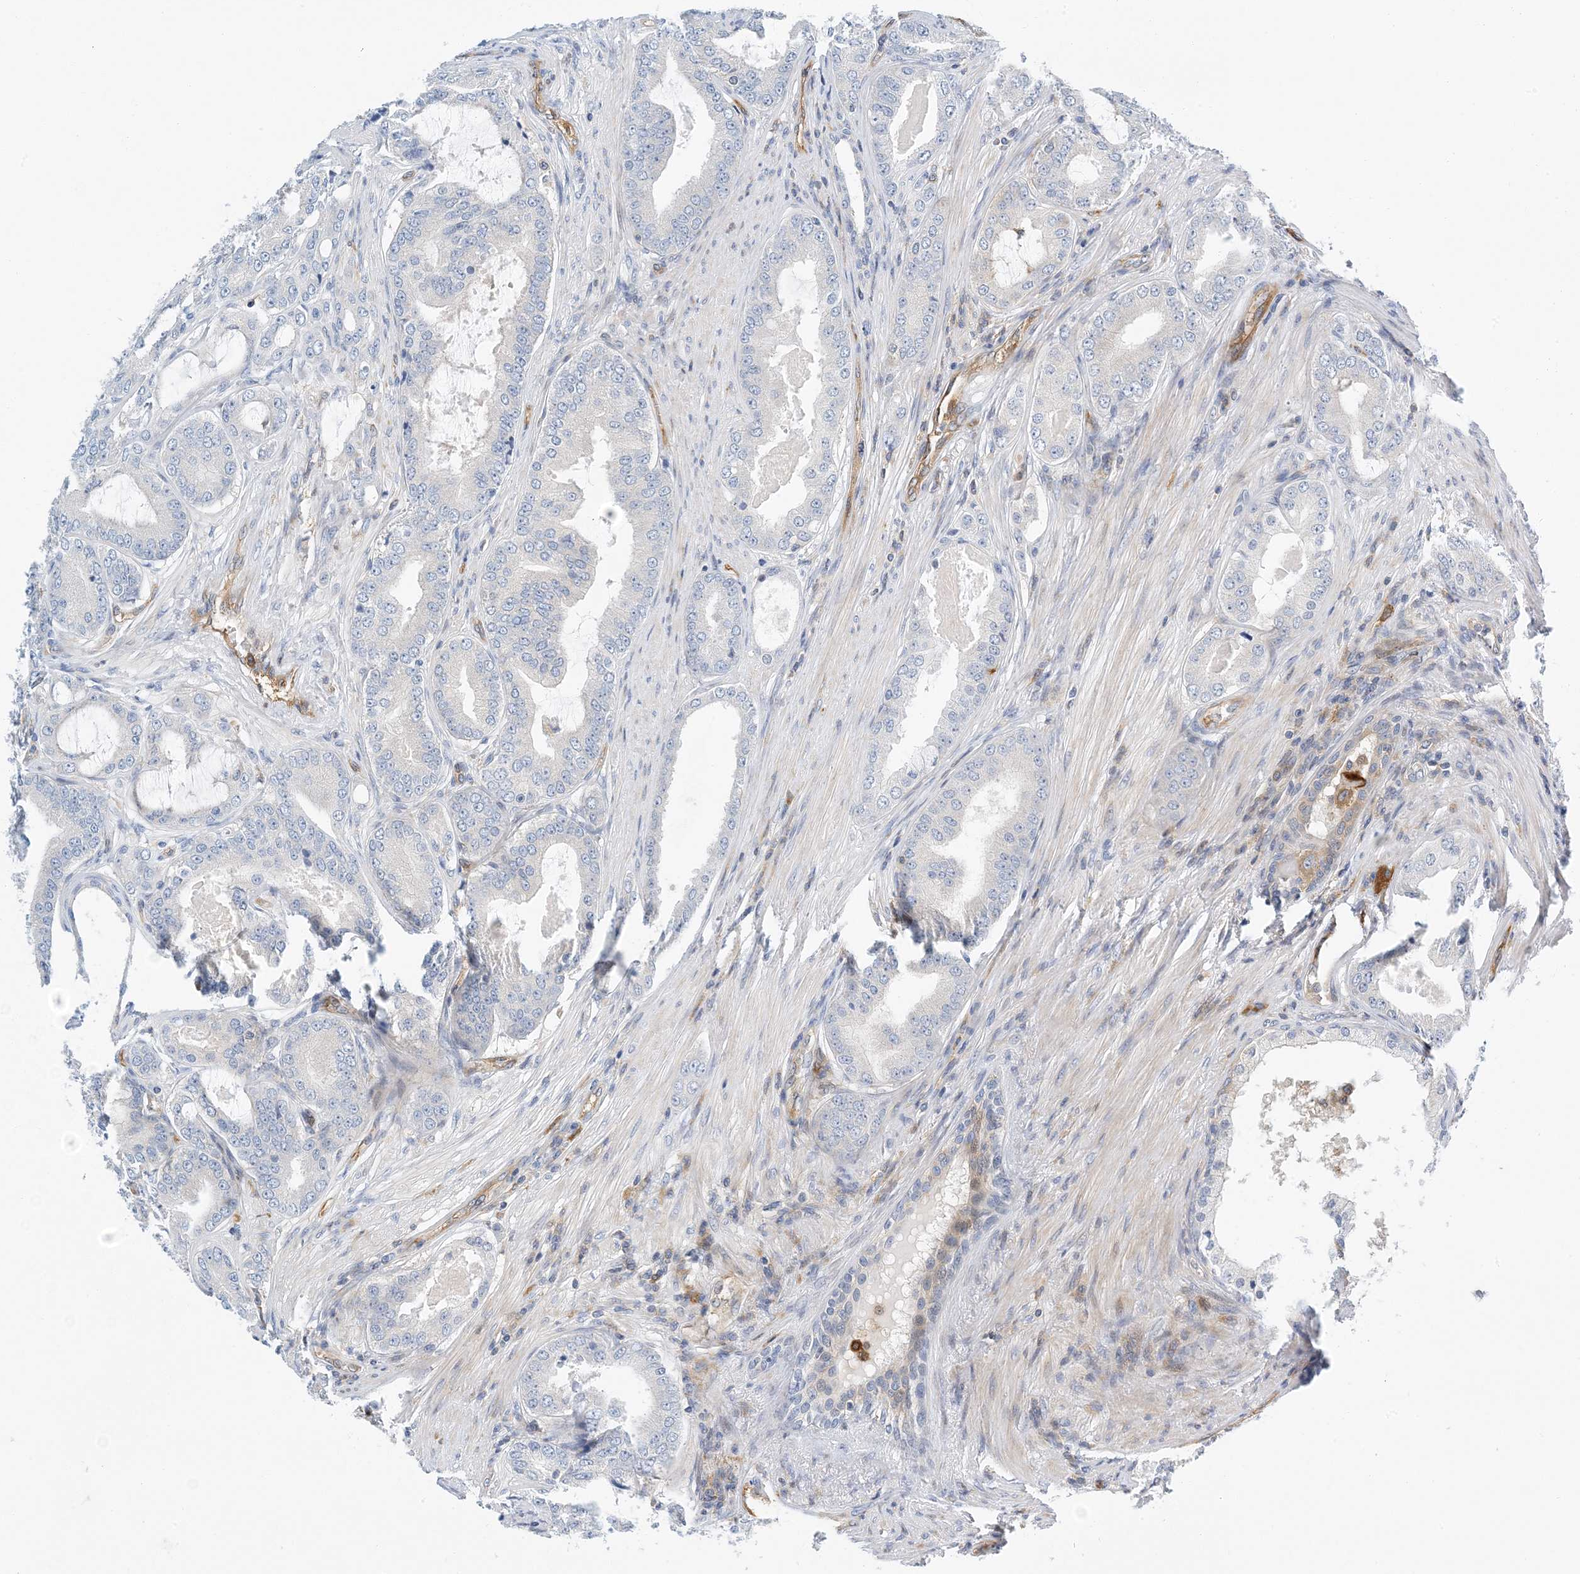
{"staining": {"intensity": "negative", "quantity": "none", "location": "none"}, "tissue": "prostate cancer", "cell_type": "Tumor cells", "image_type": "cancer", "snomed": [{"axis": "morphology", "description": "Adenocarcinoma, High grade"}, {"axis": "topography", "description": "Prostate"}], "caption": "Prostate cancer stained for a protein using IHC displays no expression tumor cells.", "gene": "PCDHA2", "patient": {"sex": "male", "age": 60}}